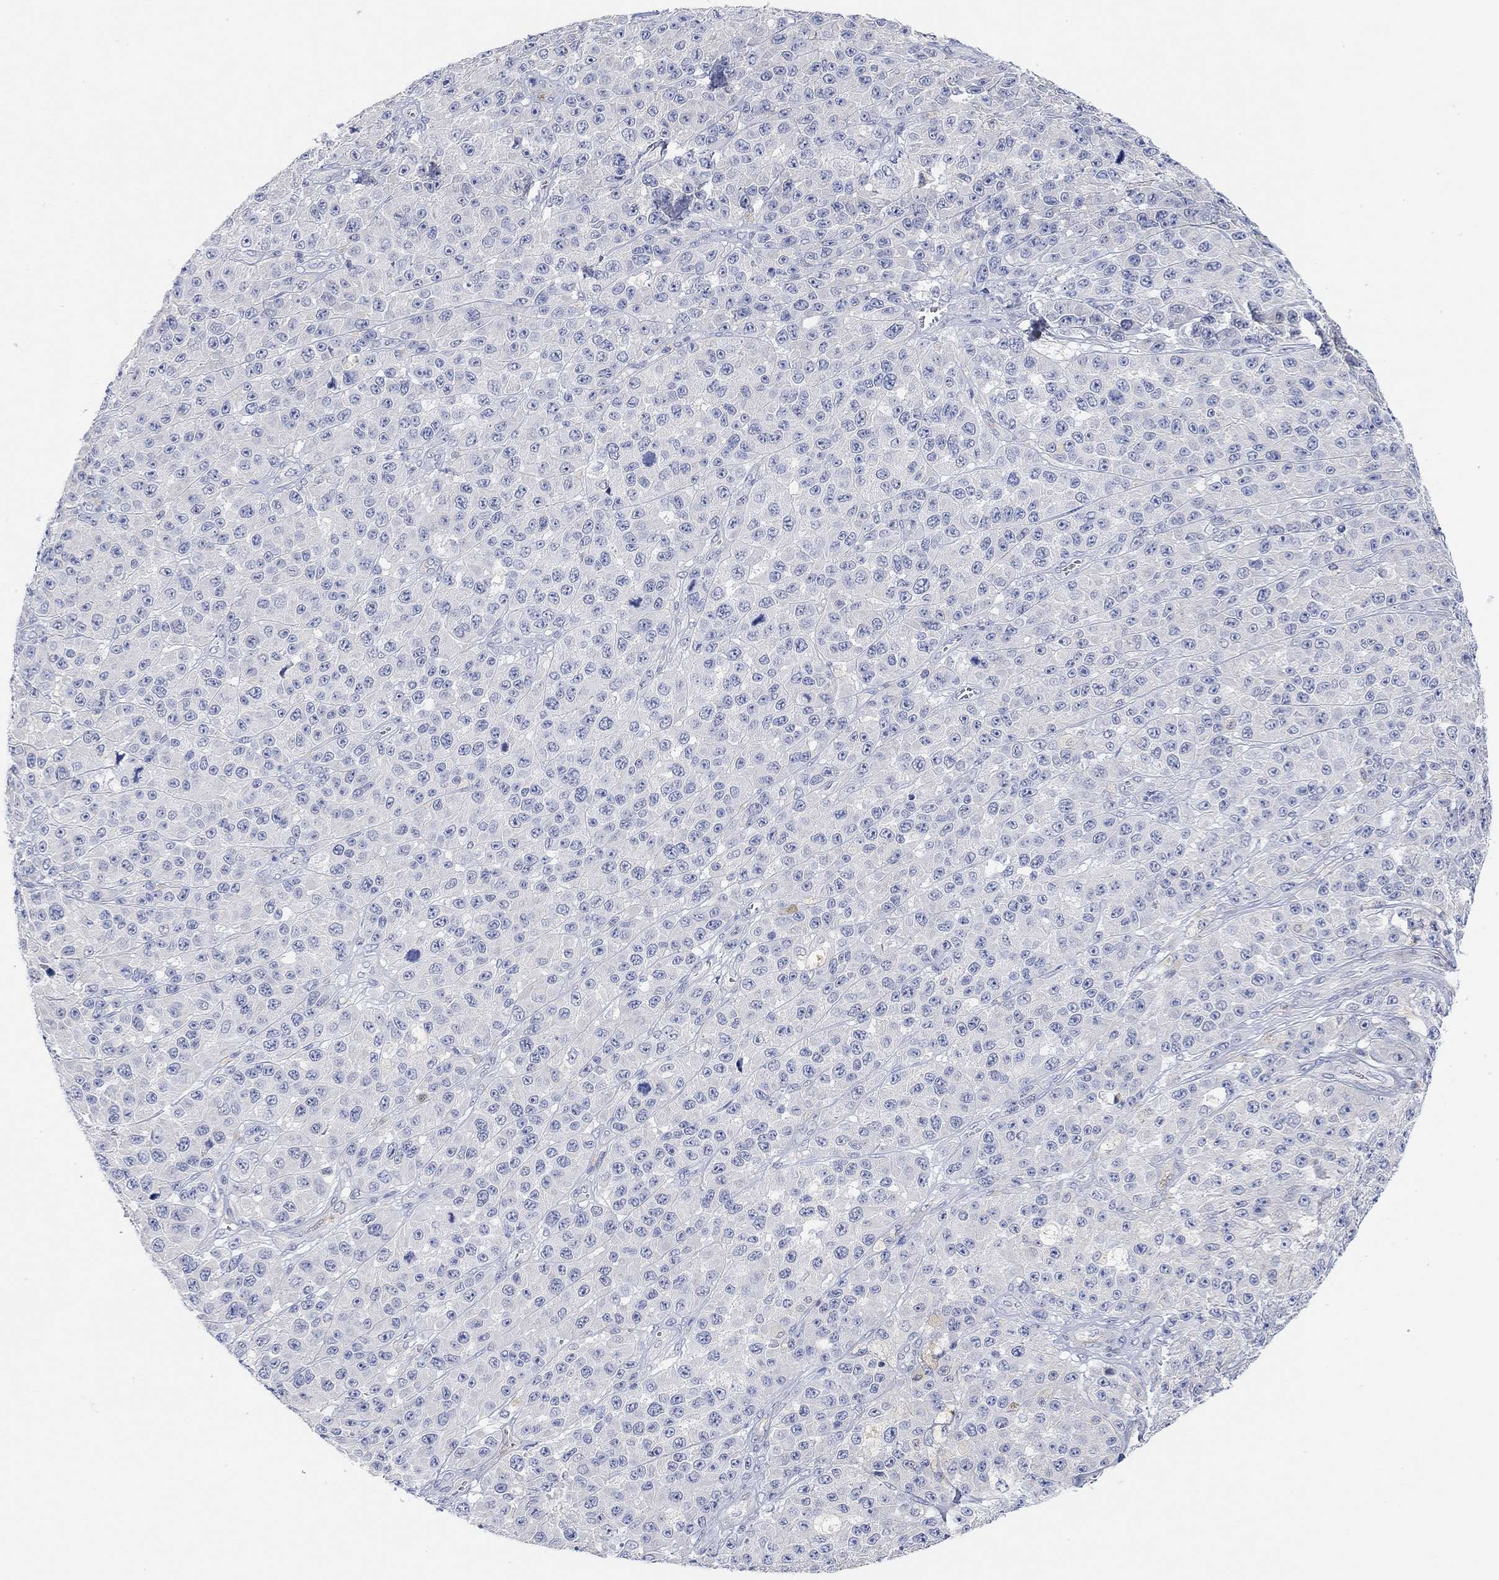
{"staining": {"intensity": "negative", "quantity": "none", "location": "none"}, "tissue": "melanoma", "cell_type": "Tumor cells", "image_type": "cancer", "snomed": [{"axis": "morphology", "description": "Malignant melanoma, NOS"}, {"axis": "topography", "description": "Skin"}], "caption": "Immunohistochemistry of melanoma exhibits no staining in tumor cells. (Brightfield microscopy of DAB IHC at high magnification).", "gene": "VAT1L", "patient": {"sex": "female", "age": 58}}